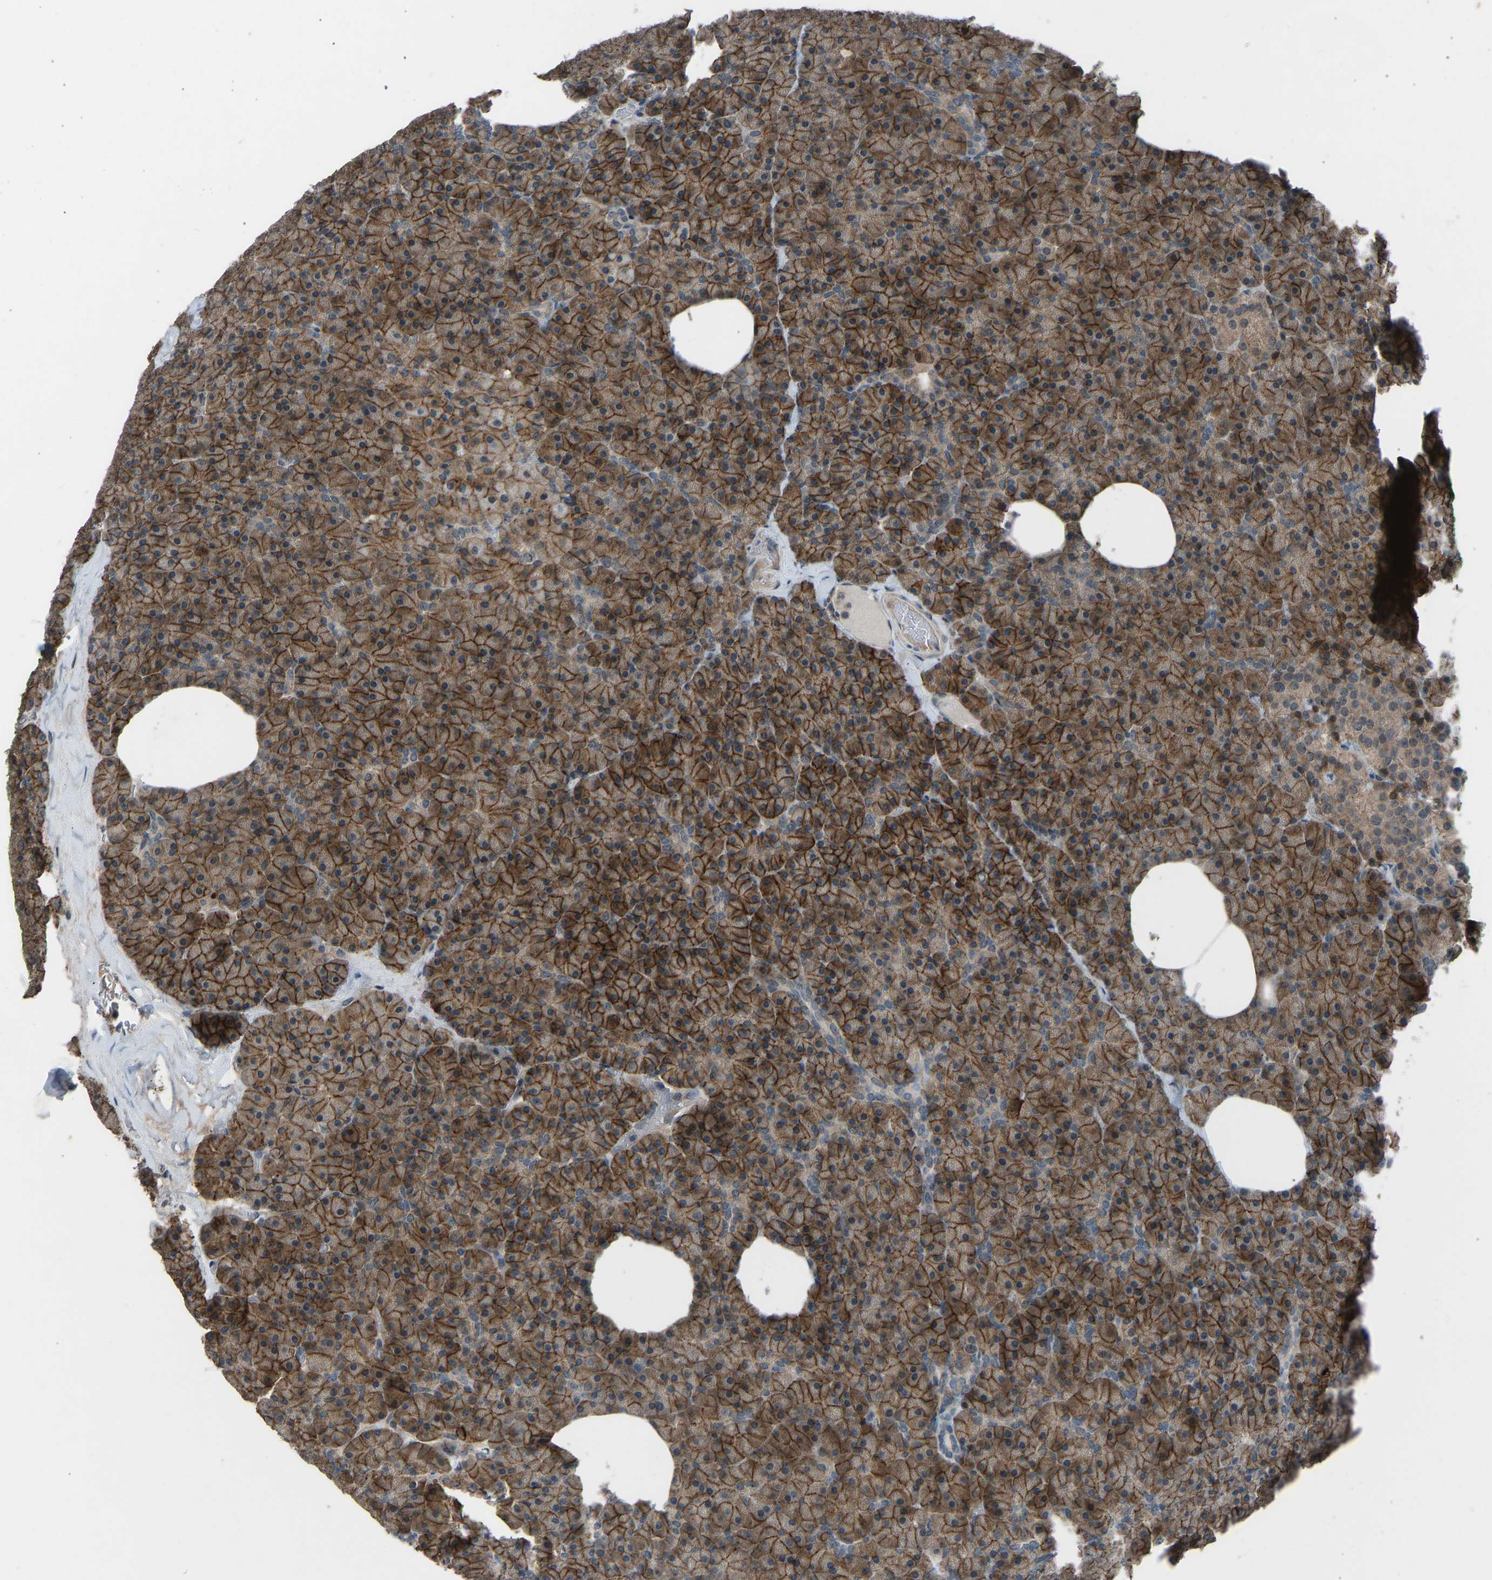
{"staining": {"intensity": "strong", "quantity": ">75%", "location": "cytoplasmic/membranous"}, "tissue": "pancreas", "cell_type": "Exocrine glandular cells", "image_type": "normal", "snomed": [{"axis": "morphology", "description": "Normal tissue, NOS"}, {"axis": "morphology", "description": "Carcinoid, malignant, NOS"}, {"axis": "topography", "description": "Pancreas"}], "caption": "Exocrine glandular cells reveal high levels of strong cytoplasmic/membranous staining in approximately >75% of cells in benign pancreas. The protein is shown in brown color, while the nuclei are stained blue.", "gene": "SLC43A1", "patient": {"sex": "female", "age": 35}}